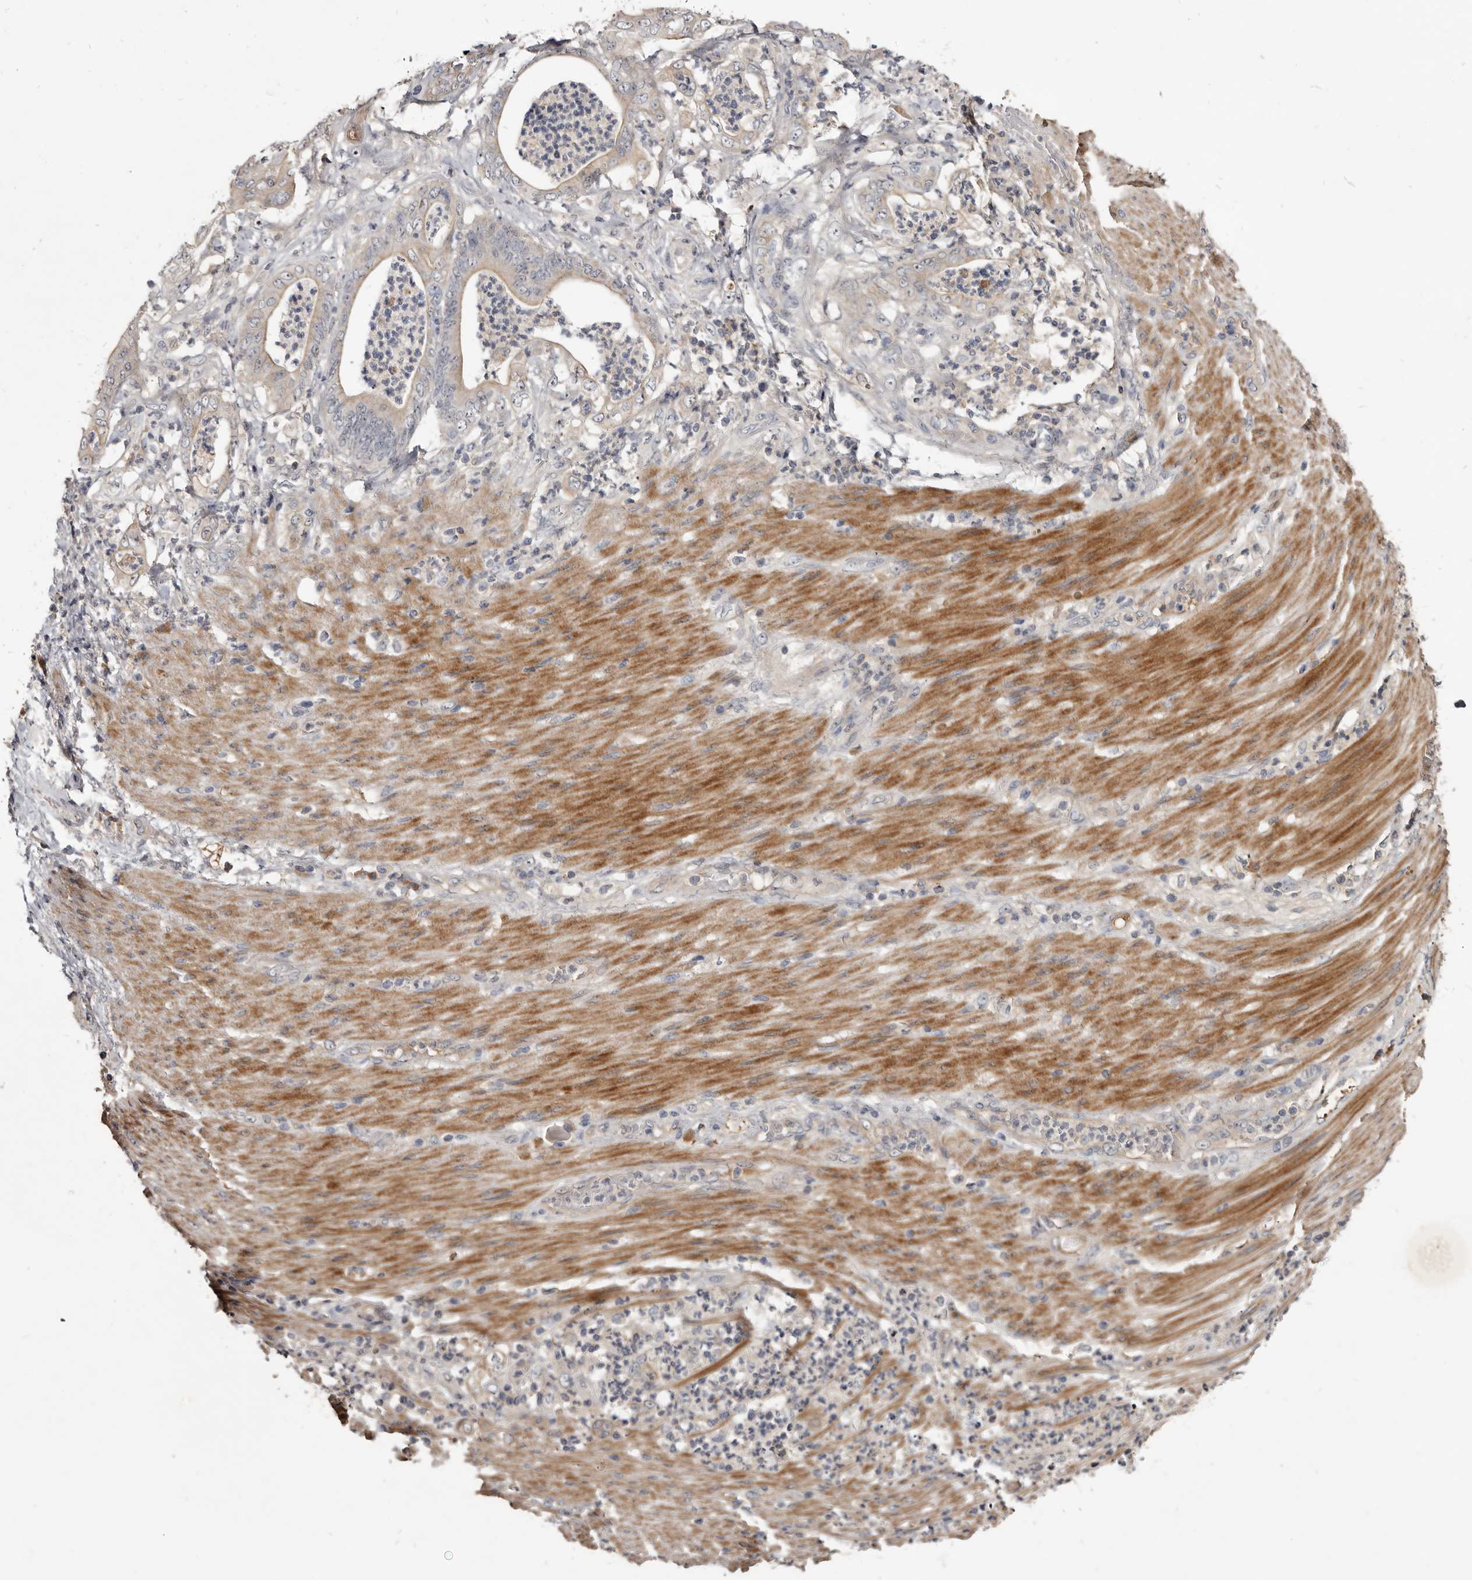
{"staining": {"intensity": "weak", "quantity": "25%-75%", "location": "cytoplasmic/membranous"}, "tissue": "stomach cancer", "cell_type": "Tumor cells", "image_type": "cancer", "snomed": [{"axis": "morphology", "description": "Adenocarcinoma, NOS"}, {"axis": "topography", "description": "Stomach"}], "caption": "An immunohistochemistry (IHC) micrograph of neoplastic tissue is shown. Protein staining in brown highlights weak cytoplasmic/membranous positivity in stomach cancer within tumor cells. Using DAB (3,3'-diaminobenzidine) (brown) and hematoxylin (blue) stains, captured at high magnification using brightfield microscopy.", "gene": "TTC39A", "patient": {"sex": "female", "age": 73}}